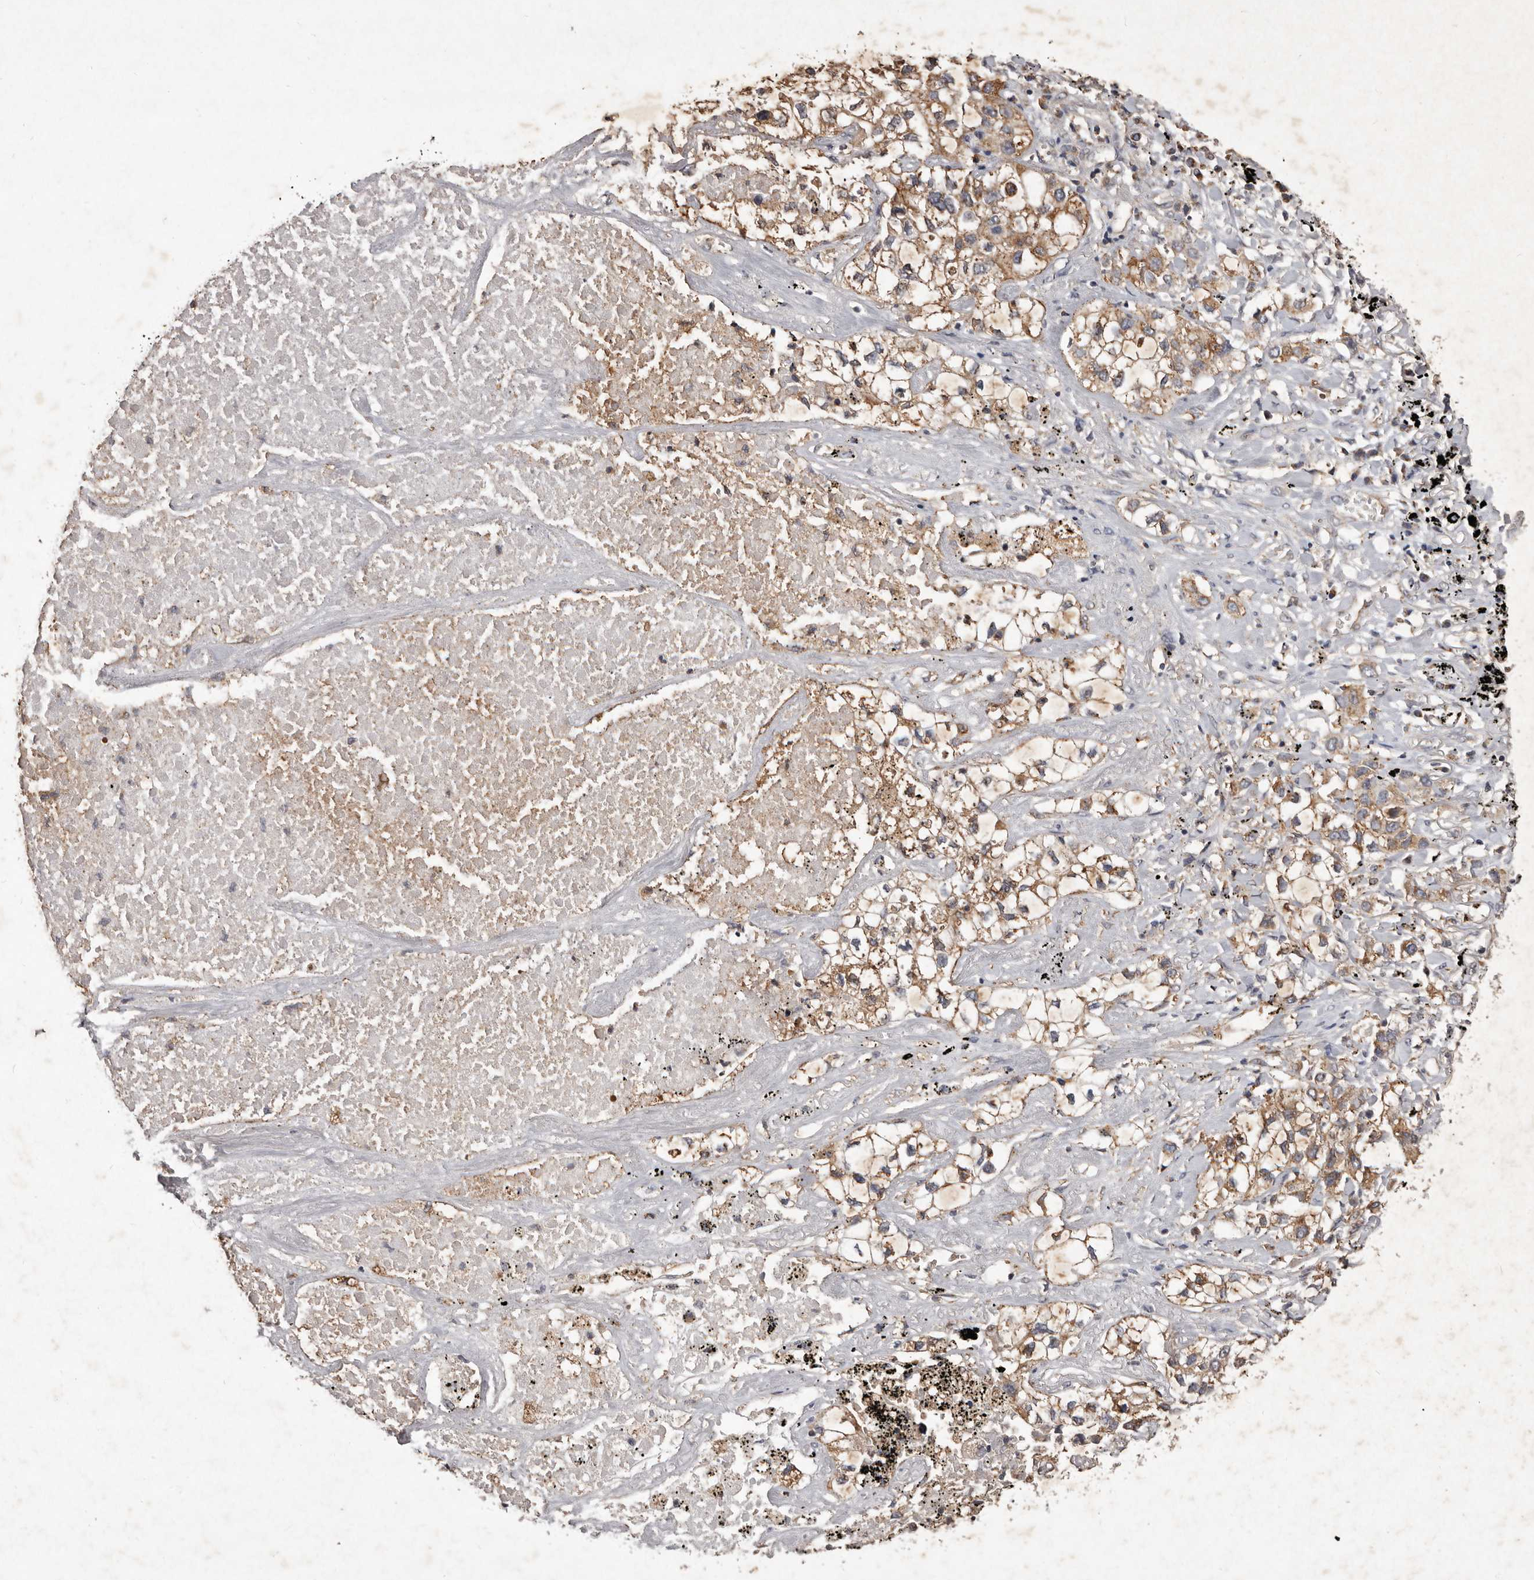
{"staining": {"intensity": "weak", "quantity": ">75%", "location": "cytoplasmic/membranous"}, "tissue": "lung cancer", "cell_type": "Tumor cells", "image_type": "cancer", "snomed": [{"axis": "morphology", "description": "Adenocarcinoma, NOS"}, {"axis": "topography", "description": "Lung"}], "caption": "There is low levels of weak cytoplasmic/membranous expression in tumor cells of lung cancer, as demonstrated by immunohistochemical staining (brown color).", "gene": "CXCL14", "patient": {"sex": "male", "age": 63}}